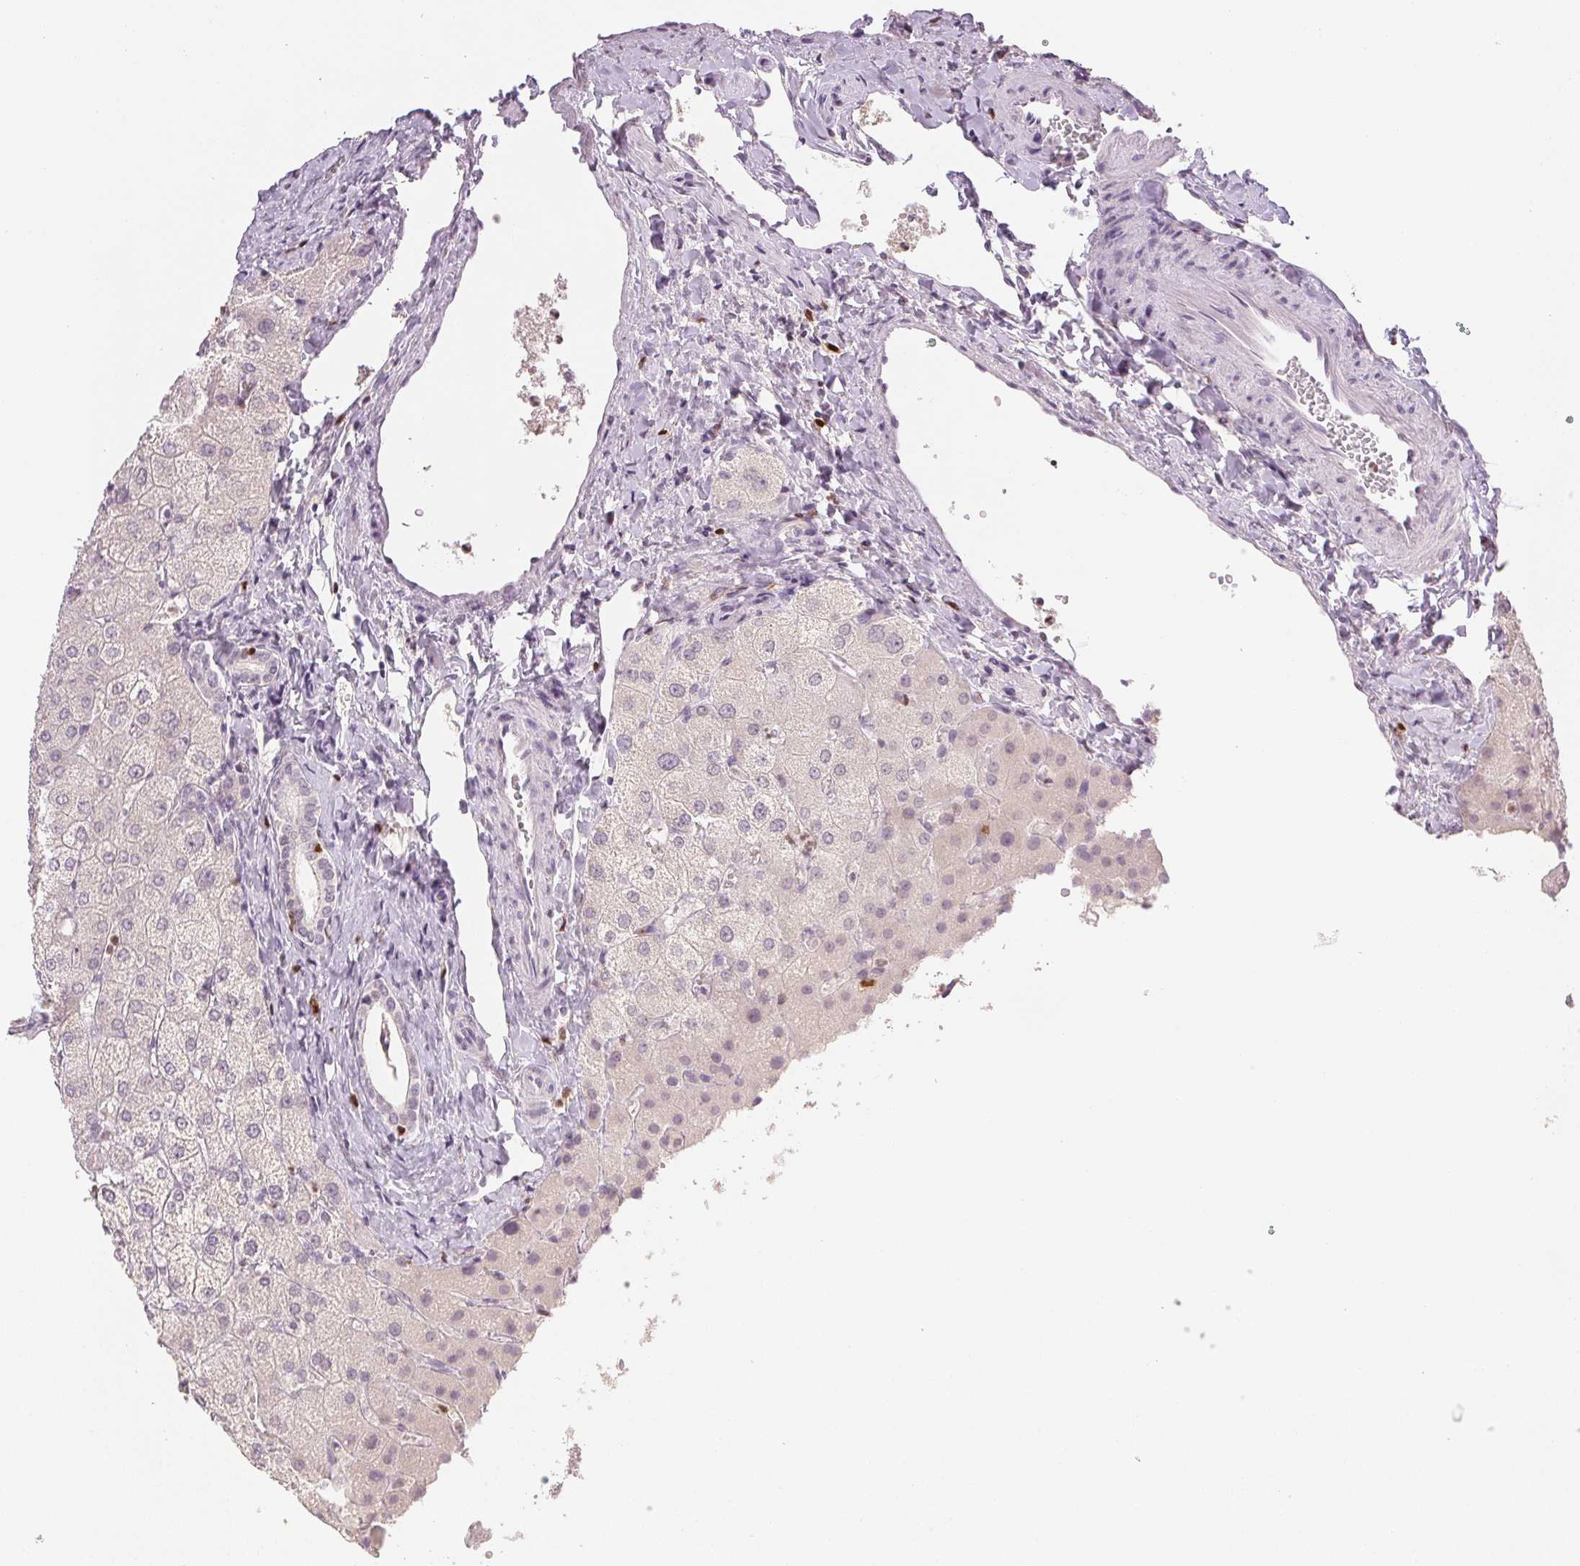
{"staining": {"intensity": "negative", "quantity": "none", "location": "none"}, "tissue": "liver", "cell_type": "Cholangiocytes", "image_type": "normal", "snomed": [{"axis": "morphology", "description": "Normal tissue, NOS"}, {"axis": "topography", "description": "Liver"}], "caption": "This is a image of immunohistochemistry staining of benign liver, which shows no expression in cholangiocytes.", "gene": "RUNX2", "patient": {"sex": "female", "age": 54}}